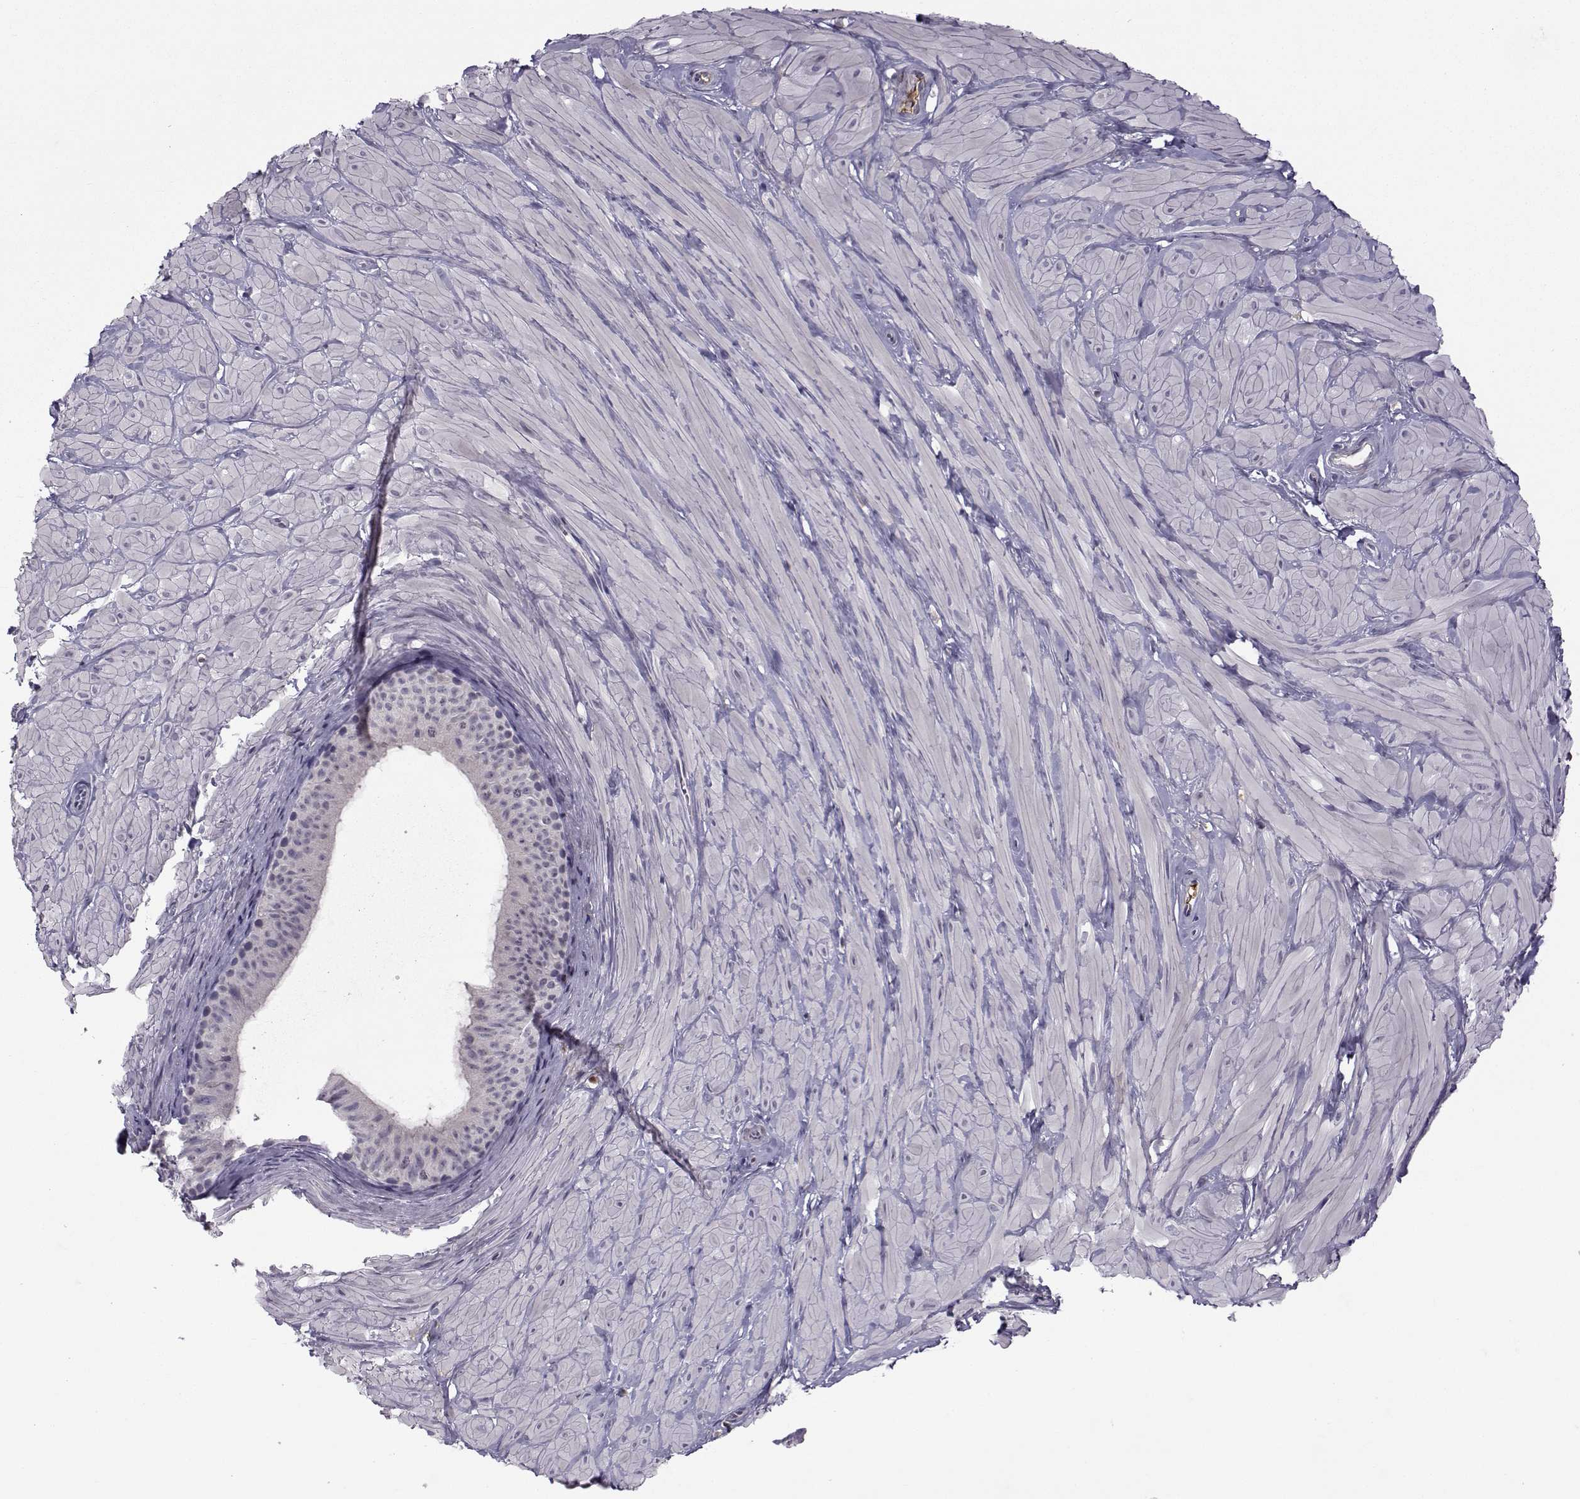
{"staining": {"intensity": "negative", "quantity": "none", "location": "none"}, "tissue": "adipose tissue", "cell_type": "Adipocytes", "image_type": "normal", "snomed": [{"axis": "morphology", "description": "Normal tissue, NOS"}, {"axis": "topography", "description": "Smooth muscle"}, {"axis": "topography", "description": "Peripheral nerve tissue"}], "caption": "Human adipose tissue stained for a protein using immunohistochemistry demonstrates no staining in adipocytes.", "gene": "TNFRSF11B", "patient": {"sex": "male", "age": 22}}